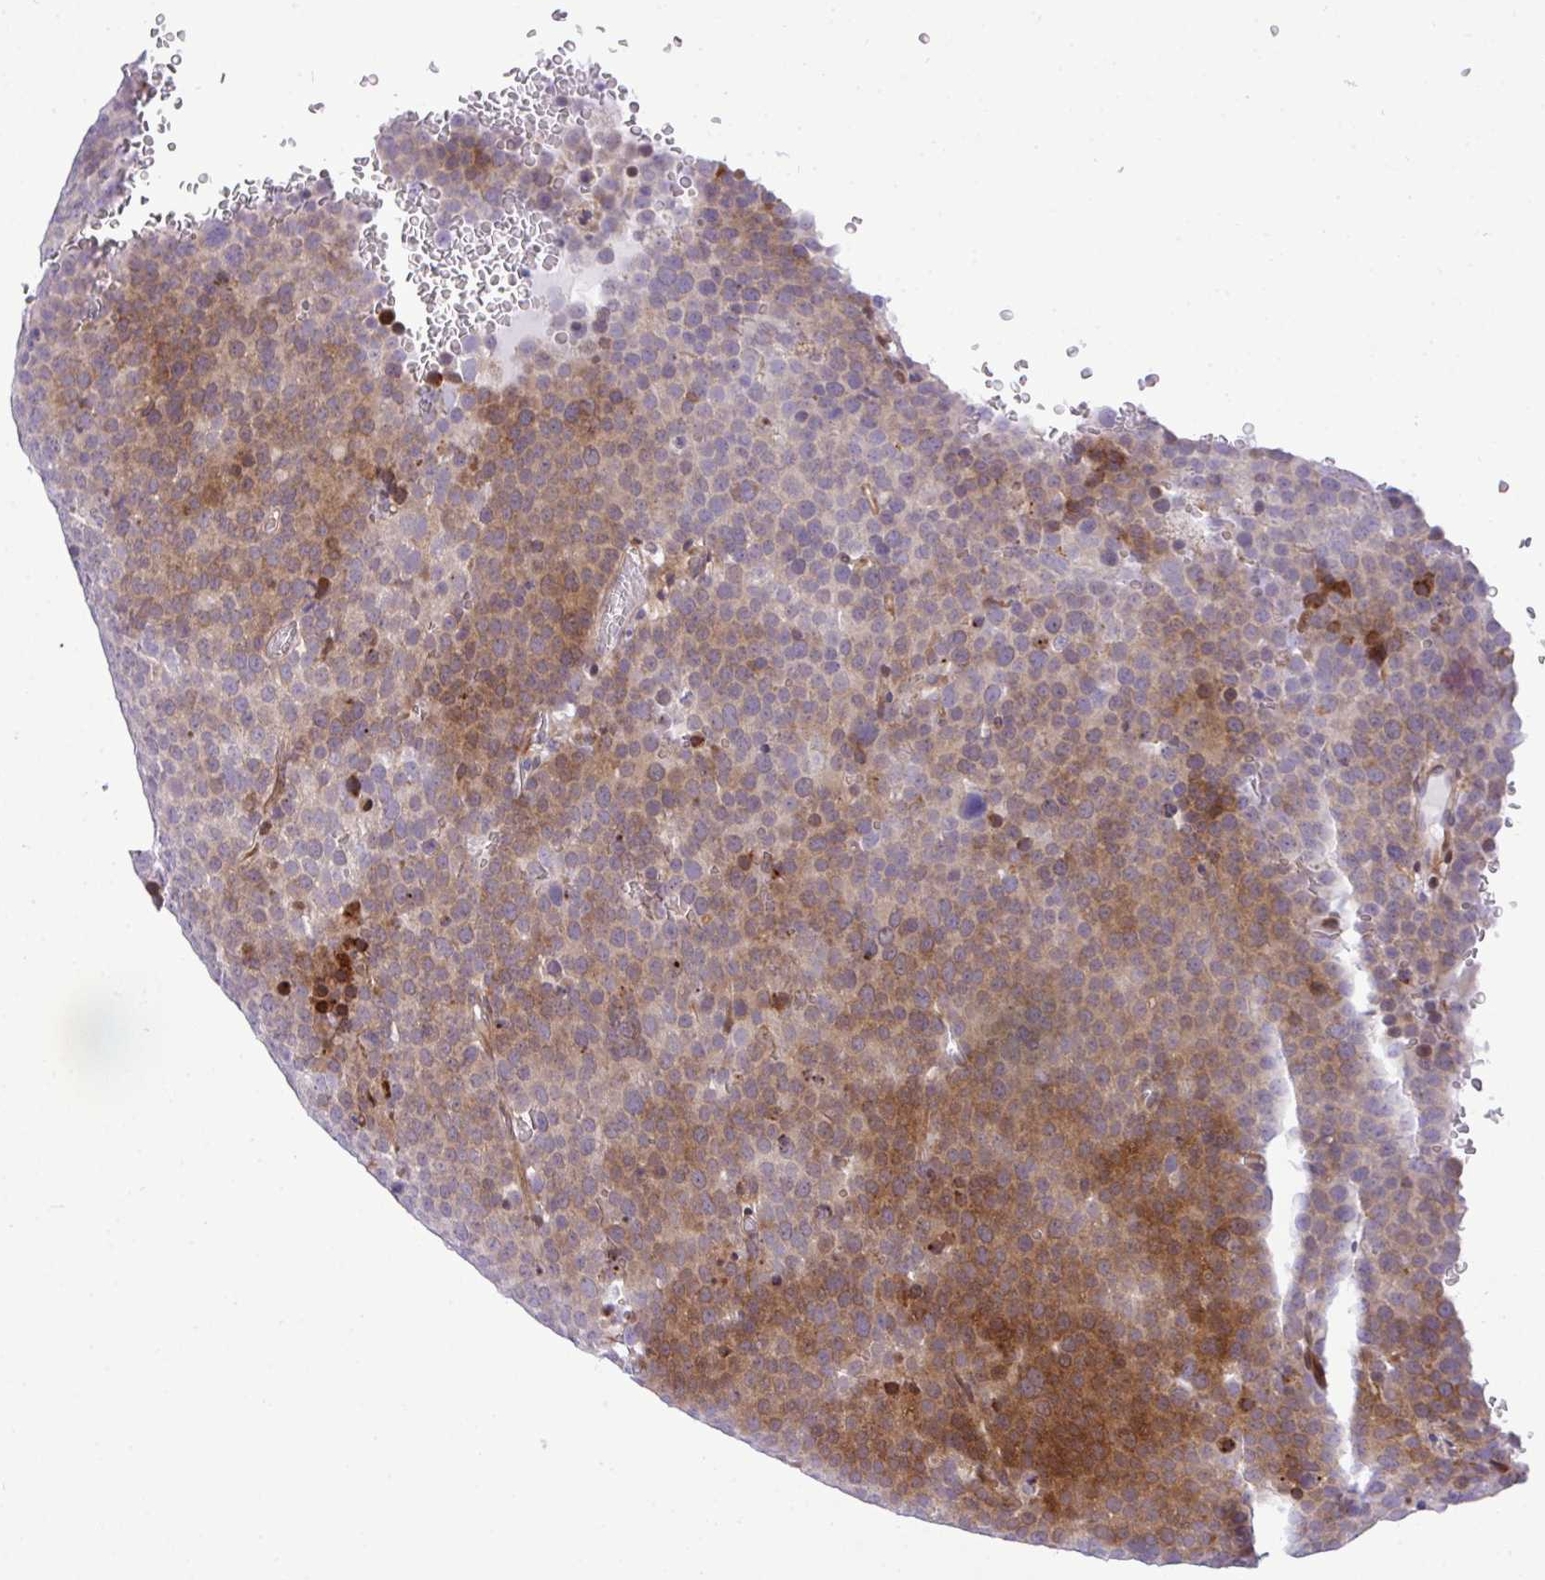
{"staining": {"intensity": "moderate", "quantity": "25%-75%", "location": "cytoplasmic/membranous"}, "tissue": "testis cancer", "cell_type": "Tumor cells", "image_type": "cancer", "snomed": [{"axis": "morphology", "description": "Seminoma, NOS"}, {"axis": "topography", "description": "Testis"}], "caption": "Immunohistochemical staining of human testis cancer demonstrates moderate cytoplasmic/membranous protein positivity in approximately 25%-75% of tumor cells.", "gene": "CASTOR2", "patient": {"sex": "male", "age": 71}}